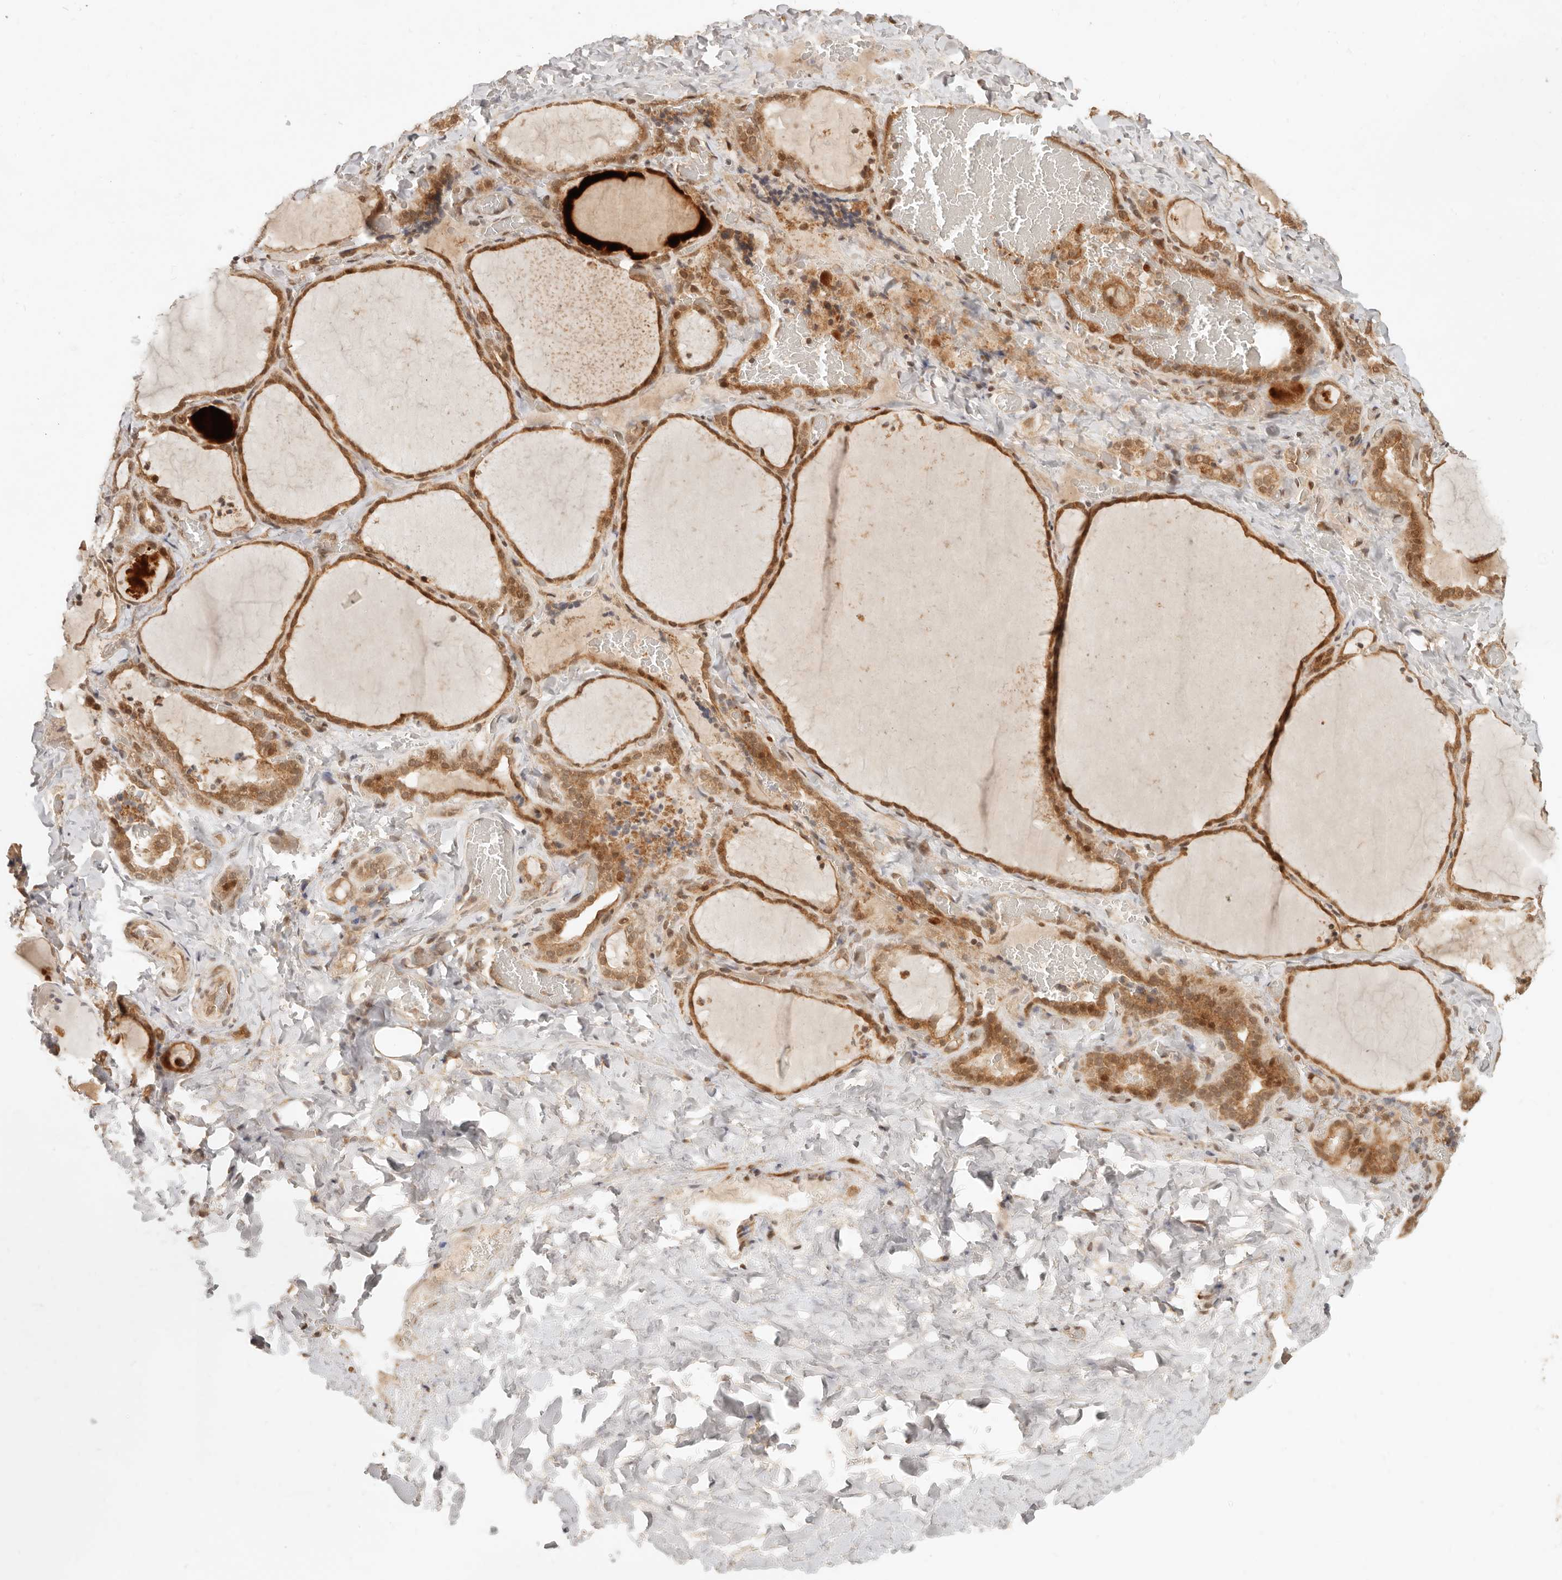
{"staining": {"intensity": "moderate", "quantity": ">75%", "location": "cytoplasmic/membranous"}, "tissue": "thyroid gland", "cell_type": "Glandular cells", "image_type": "normal", "snomed": [{"axis": "morphology", "description": "Normal tissue, NOS"}, {"axis": "topography", "description": "Thyroid gland"}], "caption": "Immunohistochemistry (DAB) staining of unremarkable human thyroid gland shows moderate cytoplasmic/membranous protein expression in about >75% of glandular cells.", "gene": "BAALC", "patient": {"sex": "female", "age": 22}}